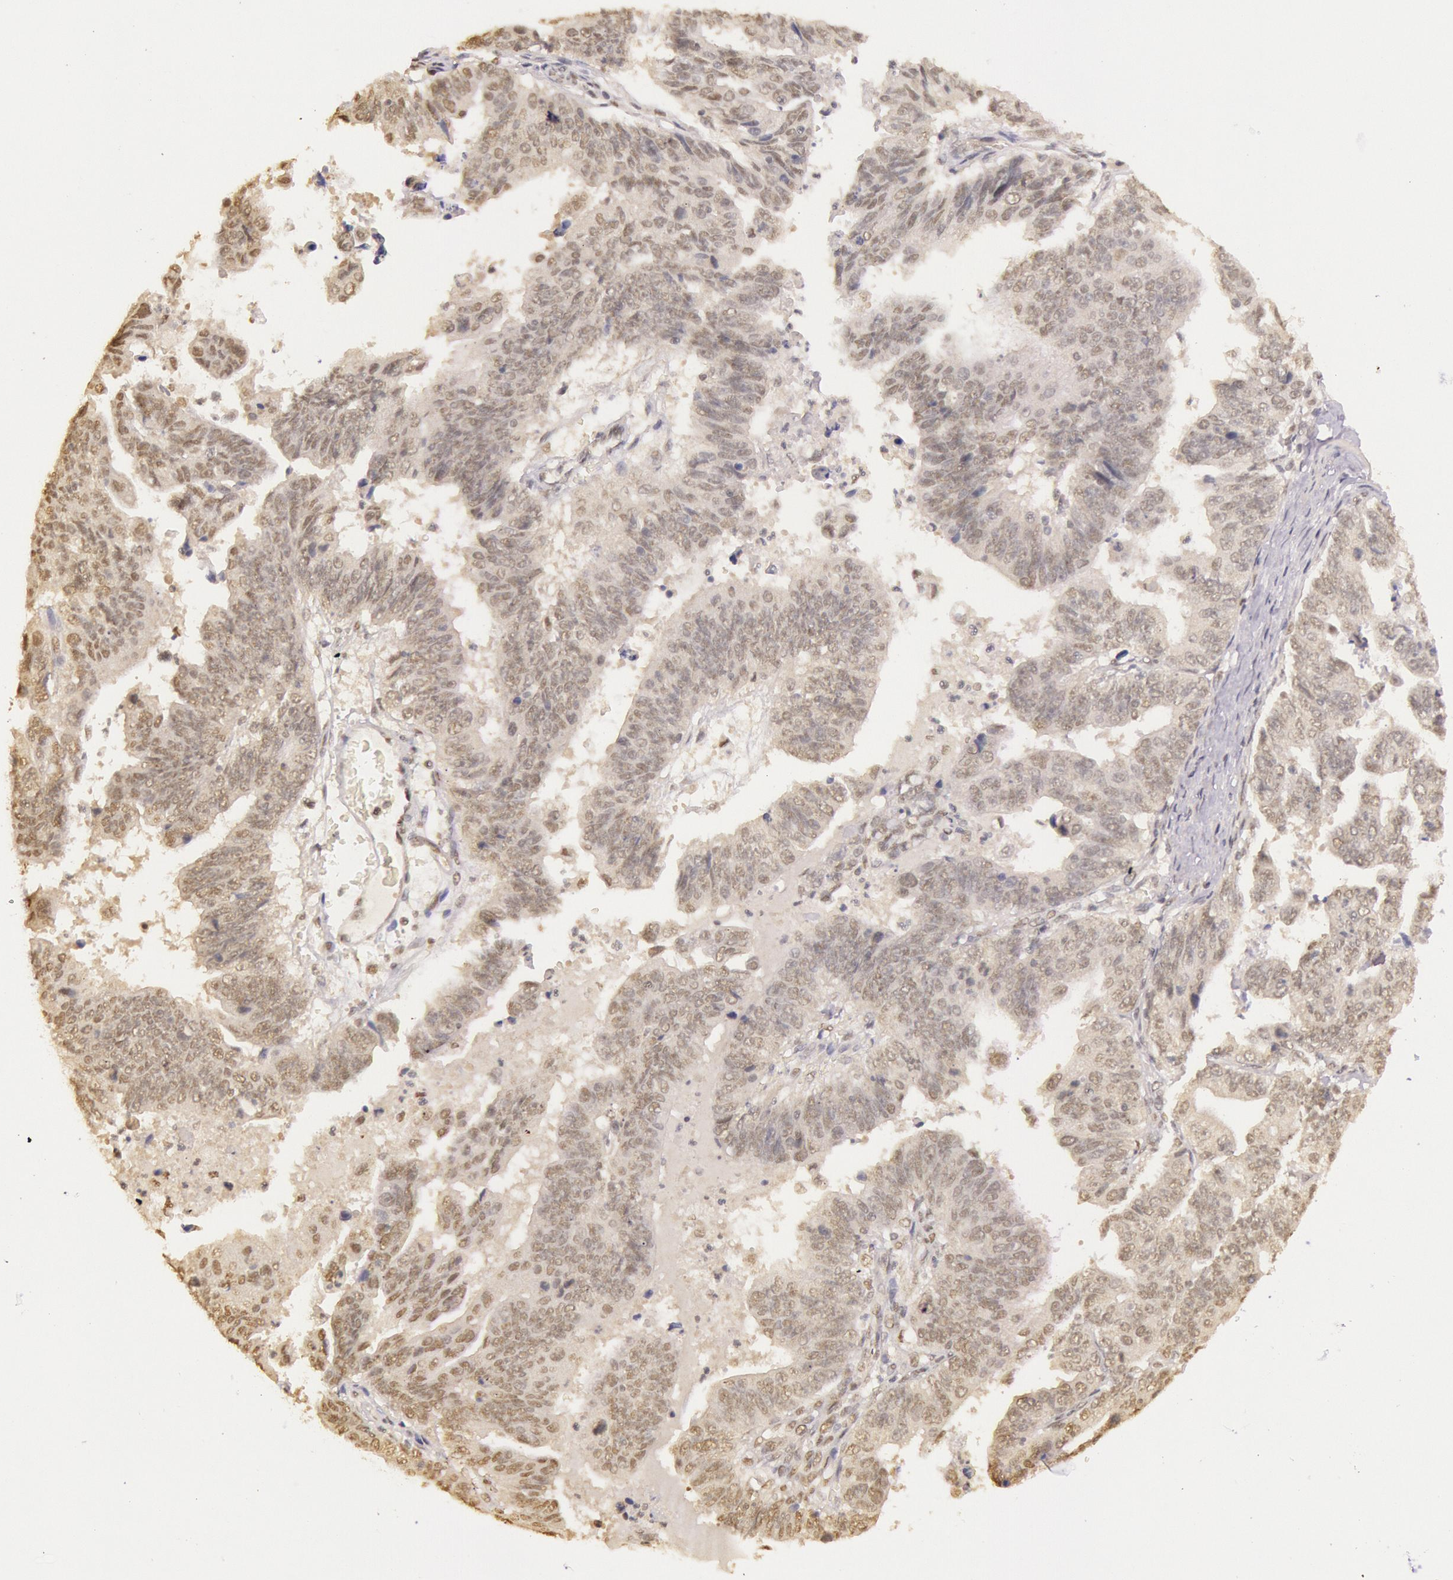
{"staining": {"intensity": "weak", "quantity": "25%-75%", "location": "cytoplasmic/membranous,nuclear"}, "tissue": "stomach cancer", "cell_type": "Tumor cells", "image_type": "cancer", "snomed": [{"axis": "morphology", "description": "Adenocarcinoma, NOS"}, {"axis": "topography", "description": "Stomach, upper"}], "caption": "Weak cytoplasmic/membranous and nuclear protein positivity is identified in about 25%-75% of tumor cells in stomach cancer.", "gene": "RTL10", "patient": {"sex": "female", "age": 50}}